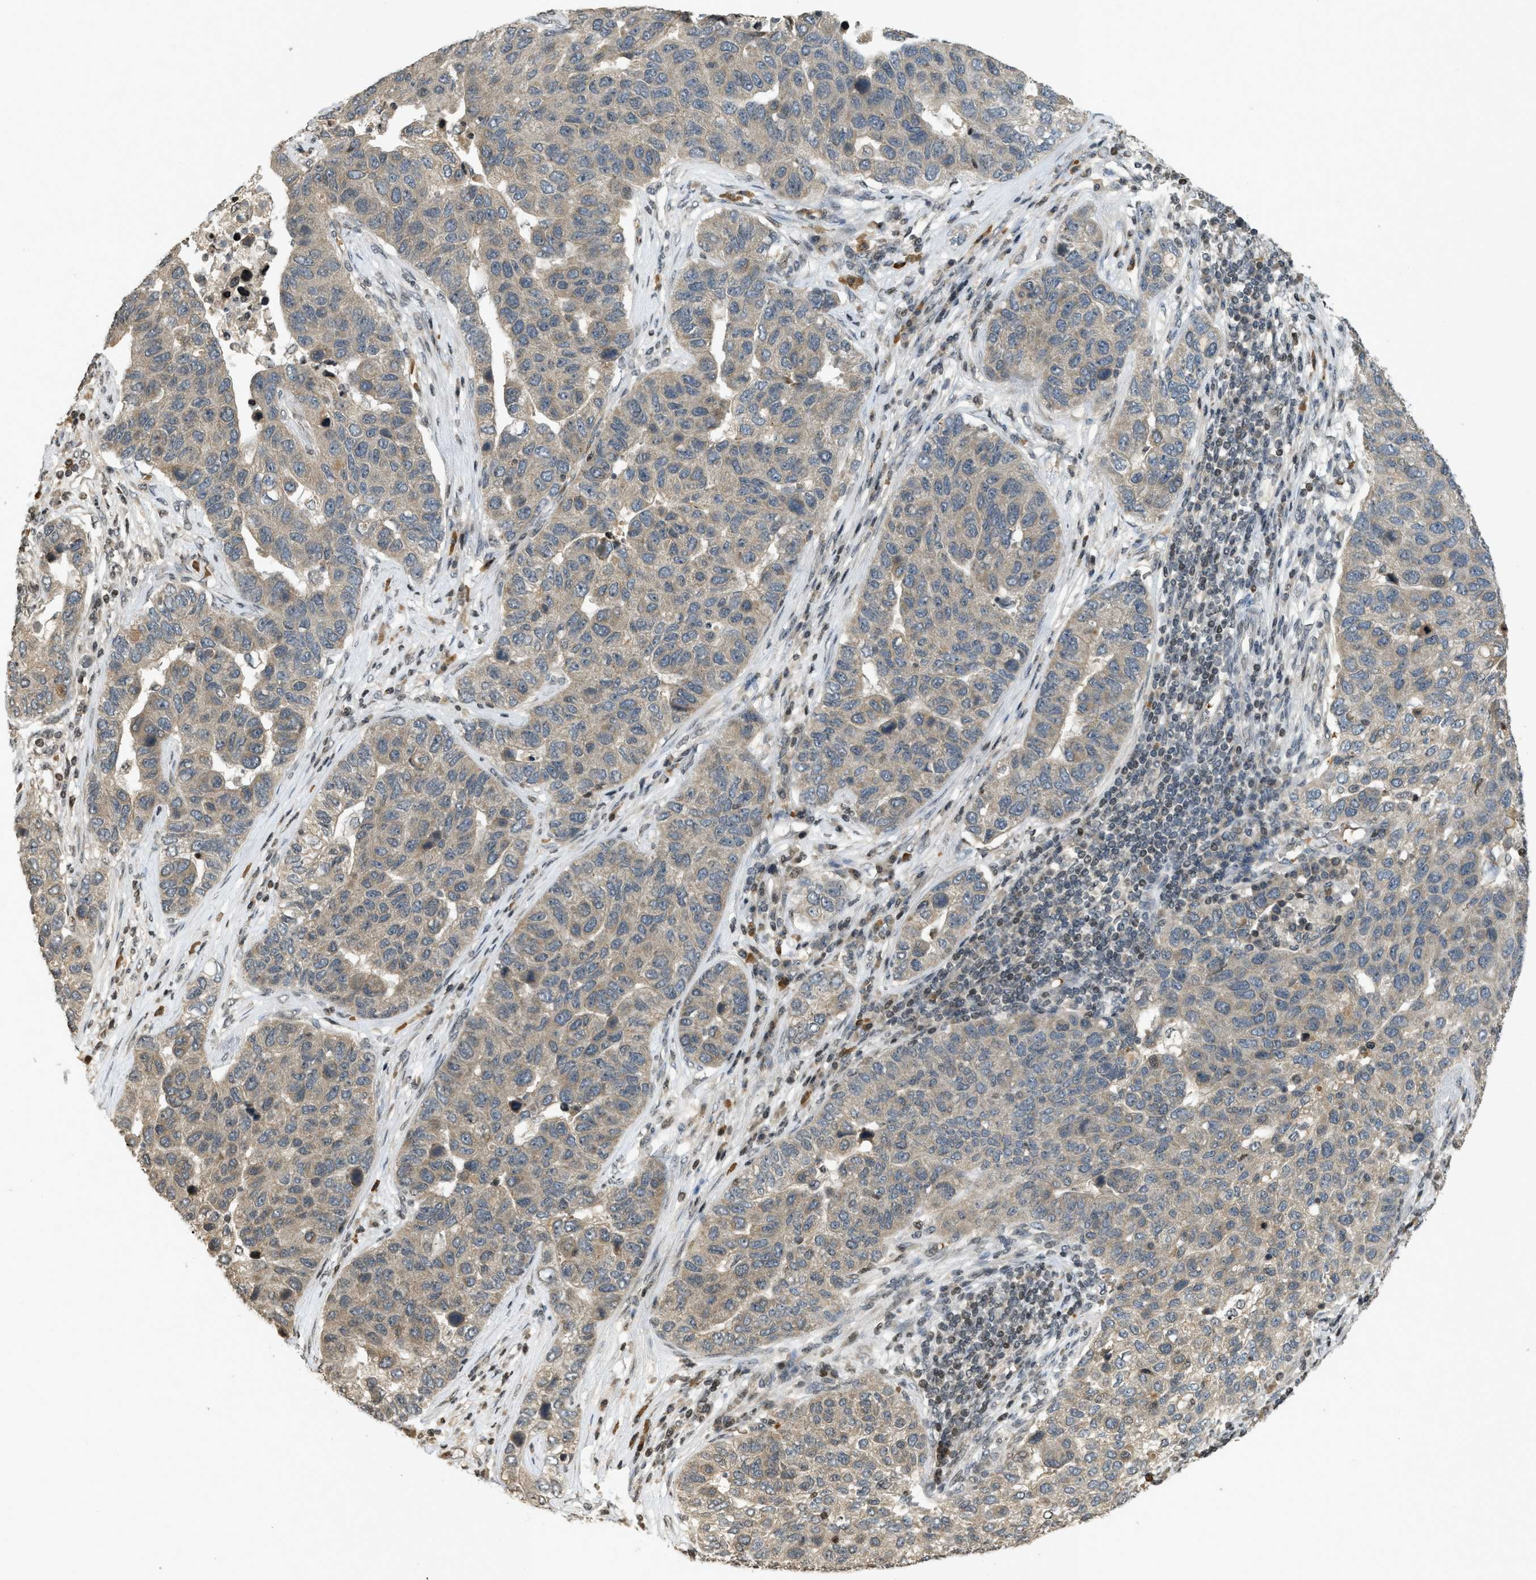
{"staining": {"intensity": "weak", "quantity": ">75%", "location": "cytoplasmic/membranous"}, "tissue": "pancreatic cancer", "cell_type": "Tumor cells", "image_type": "cancer", "snomed": [{"axis": "morphology", "description": "Adenocarcinoma, NOS"}, {"axis": "topography", "description": "Pancreas"}], "caption": "Brown immunohistochemical staining in pancreatic cancer (adenocarcinoma) exhibits weak cytoplasmic/membranous staining in about >75% of tumor cells. (DAB IHC, brown staining for protein, blue staining for nuclei).", "gene": "SIAH1", "patient": {"sex": "female", "age": 61}}